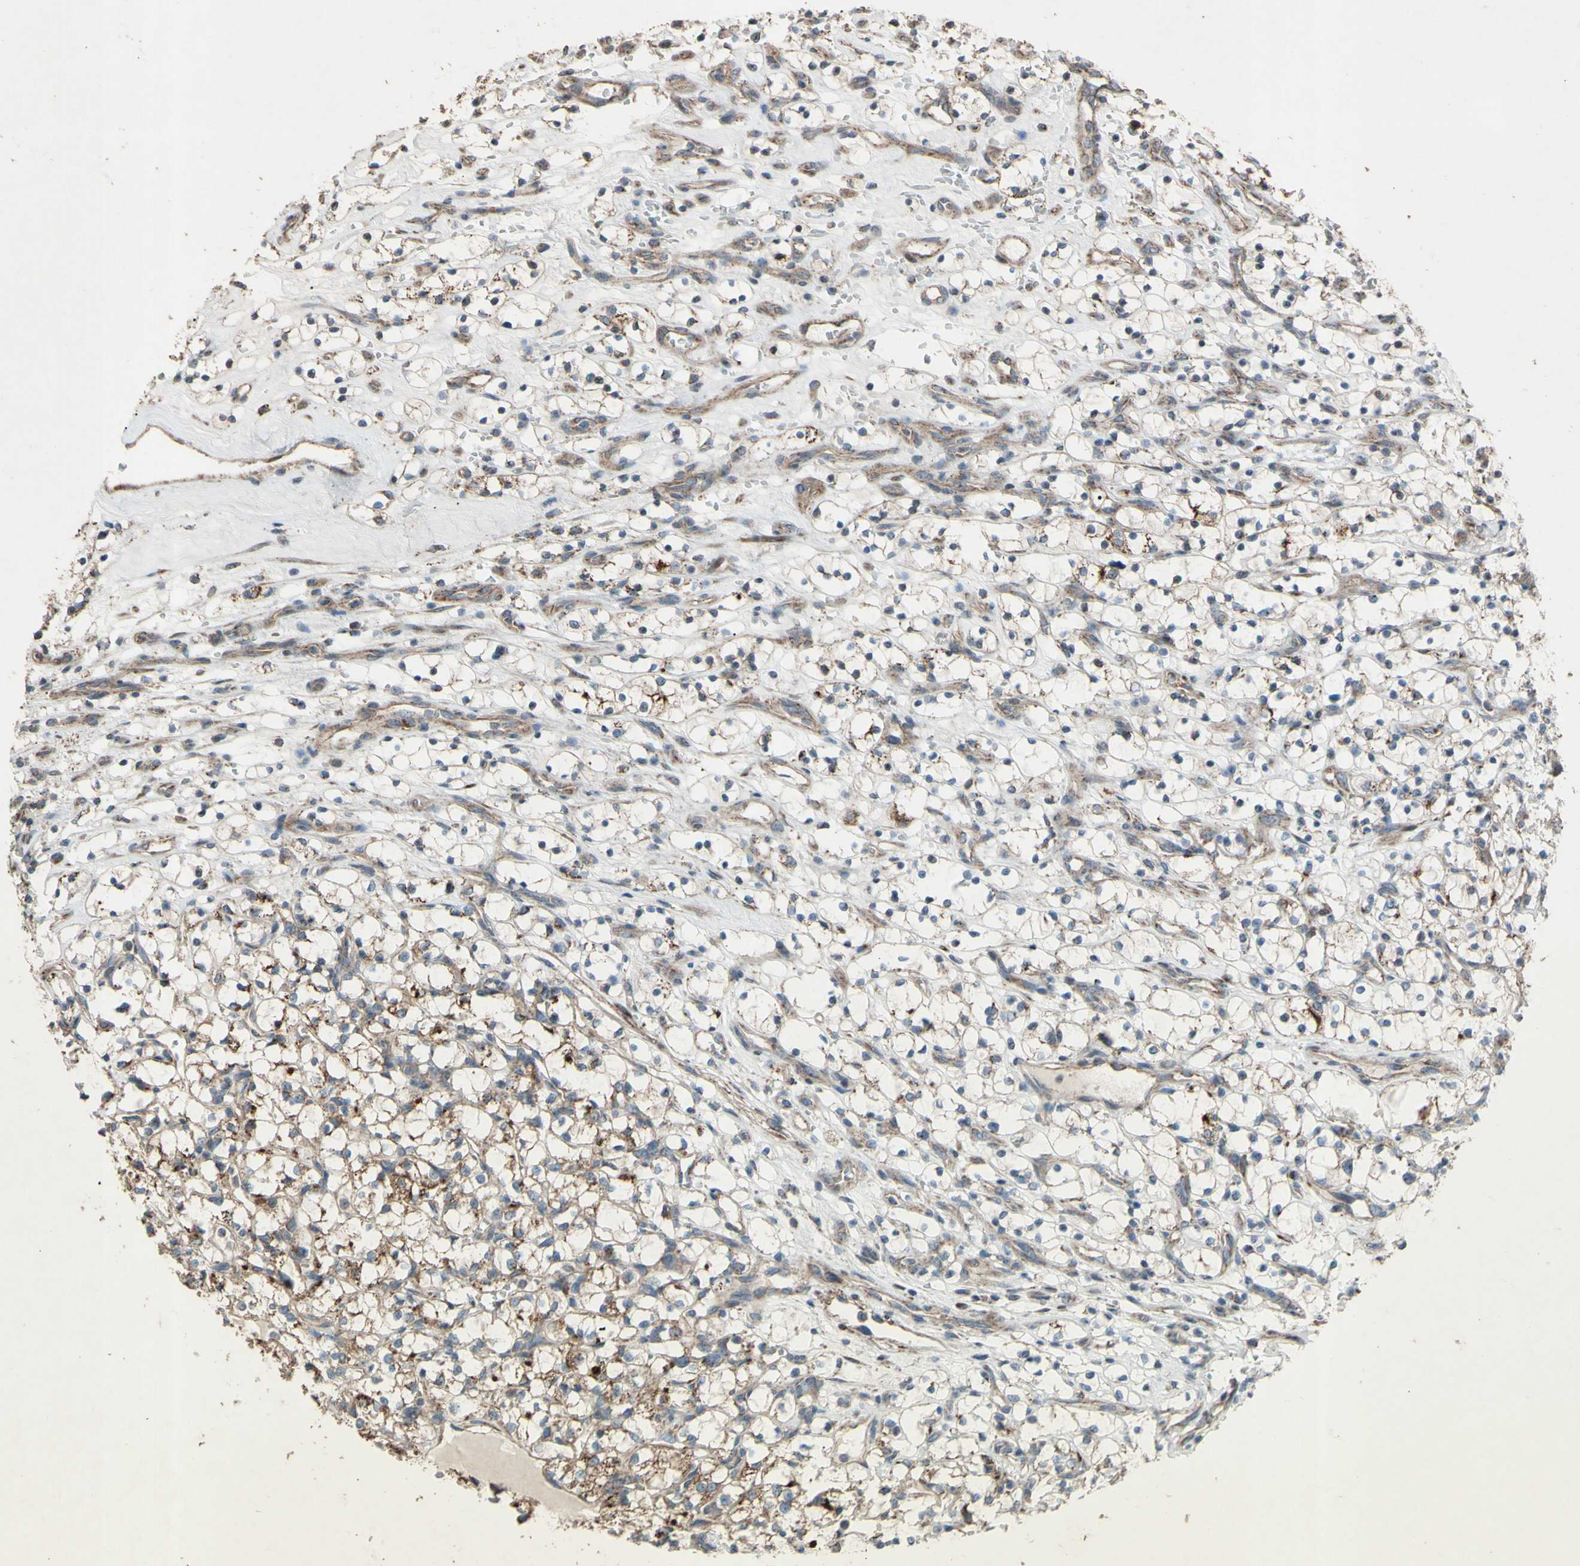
{"staining": {"intensity": "moderate", "quantity": "25%-75%", "location": "cytoplasmic/membranous"}, "tissue": "renal cancer", "cell_type": "Tumor cells", "image_type": "cancer", "snomed": [{"axis": "morphology", "description": "Adenocarcinoma, NOS"}, {"axis": "topography", "description": "Kidney"}], "caption": "Renal cancer (adenocarcinoma) tissue displays moderate cytoplasmic/membranous expression in approximately 25%-75% of tumor cells", "gene": "ACOT8", "patient": {"sex": "female", "age": 69}}